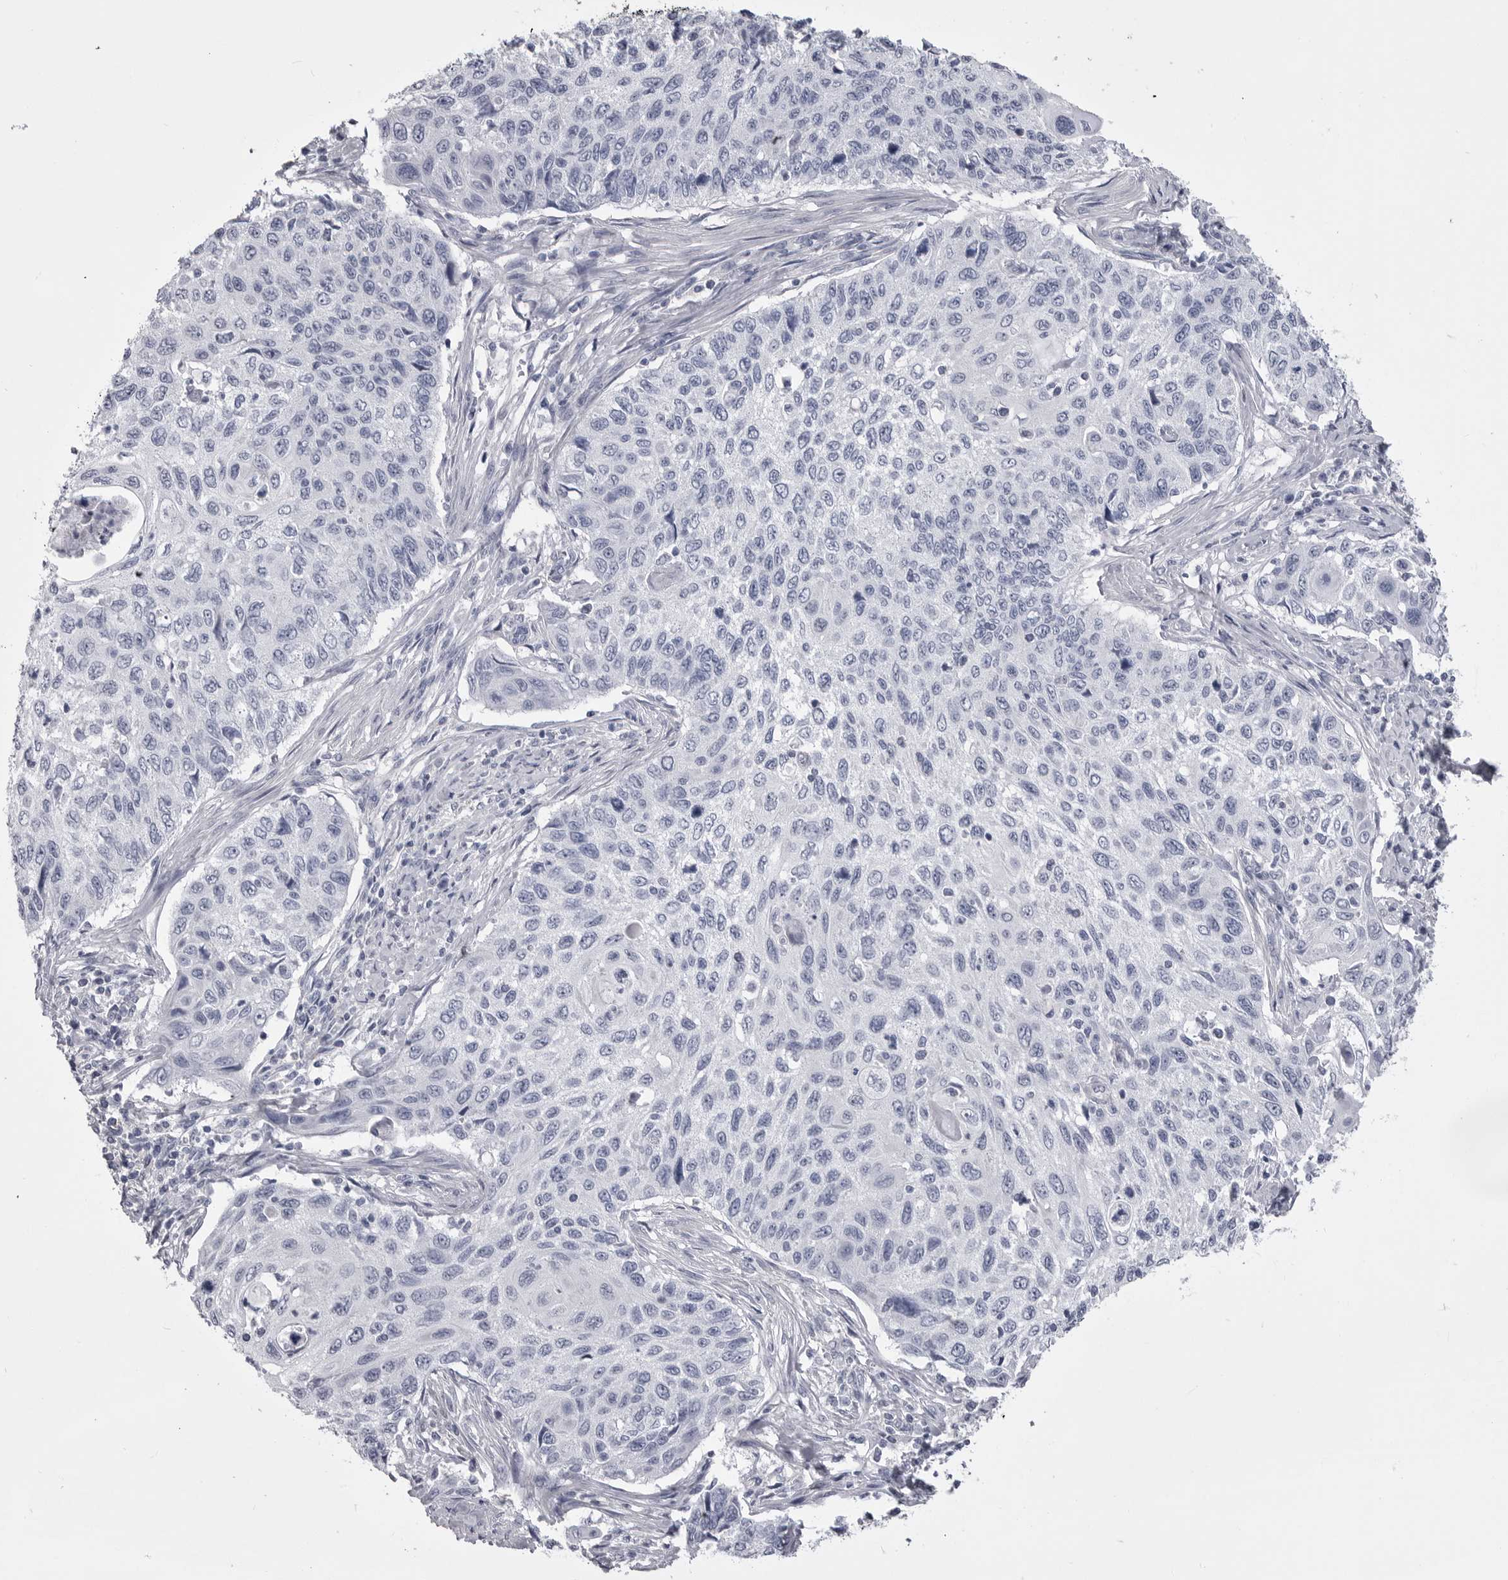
{"staining": {"intensity": "negative", "quantity": "none", "location": "none"}, "tissue": "cervical cancer", "cell_type": "Tumor cells", "image_type": "cancer", "snomed": [{"axis": "morphology", "description": "Squamous cell carcinoma, NOS"}, {"axis": "topography", "description": "Cervix"}], "caption": "The IHC photomicrograph has no significant positivity in tumor cells of cervical cancer (squamous cell carcinoma) tissue.", "gene": "ANK2", "patient": {"sex": "female", "age": 70}}